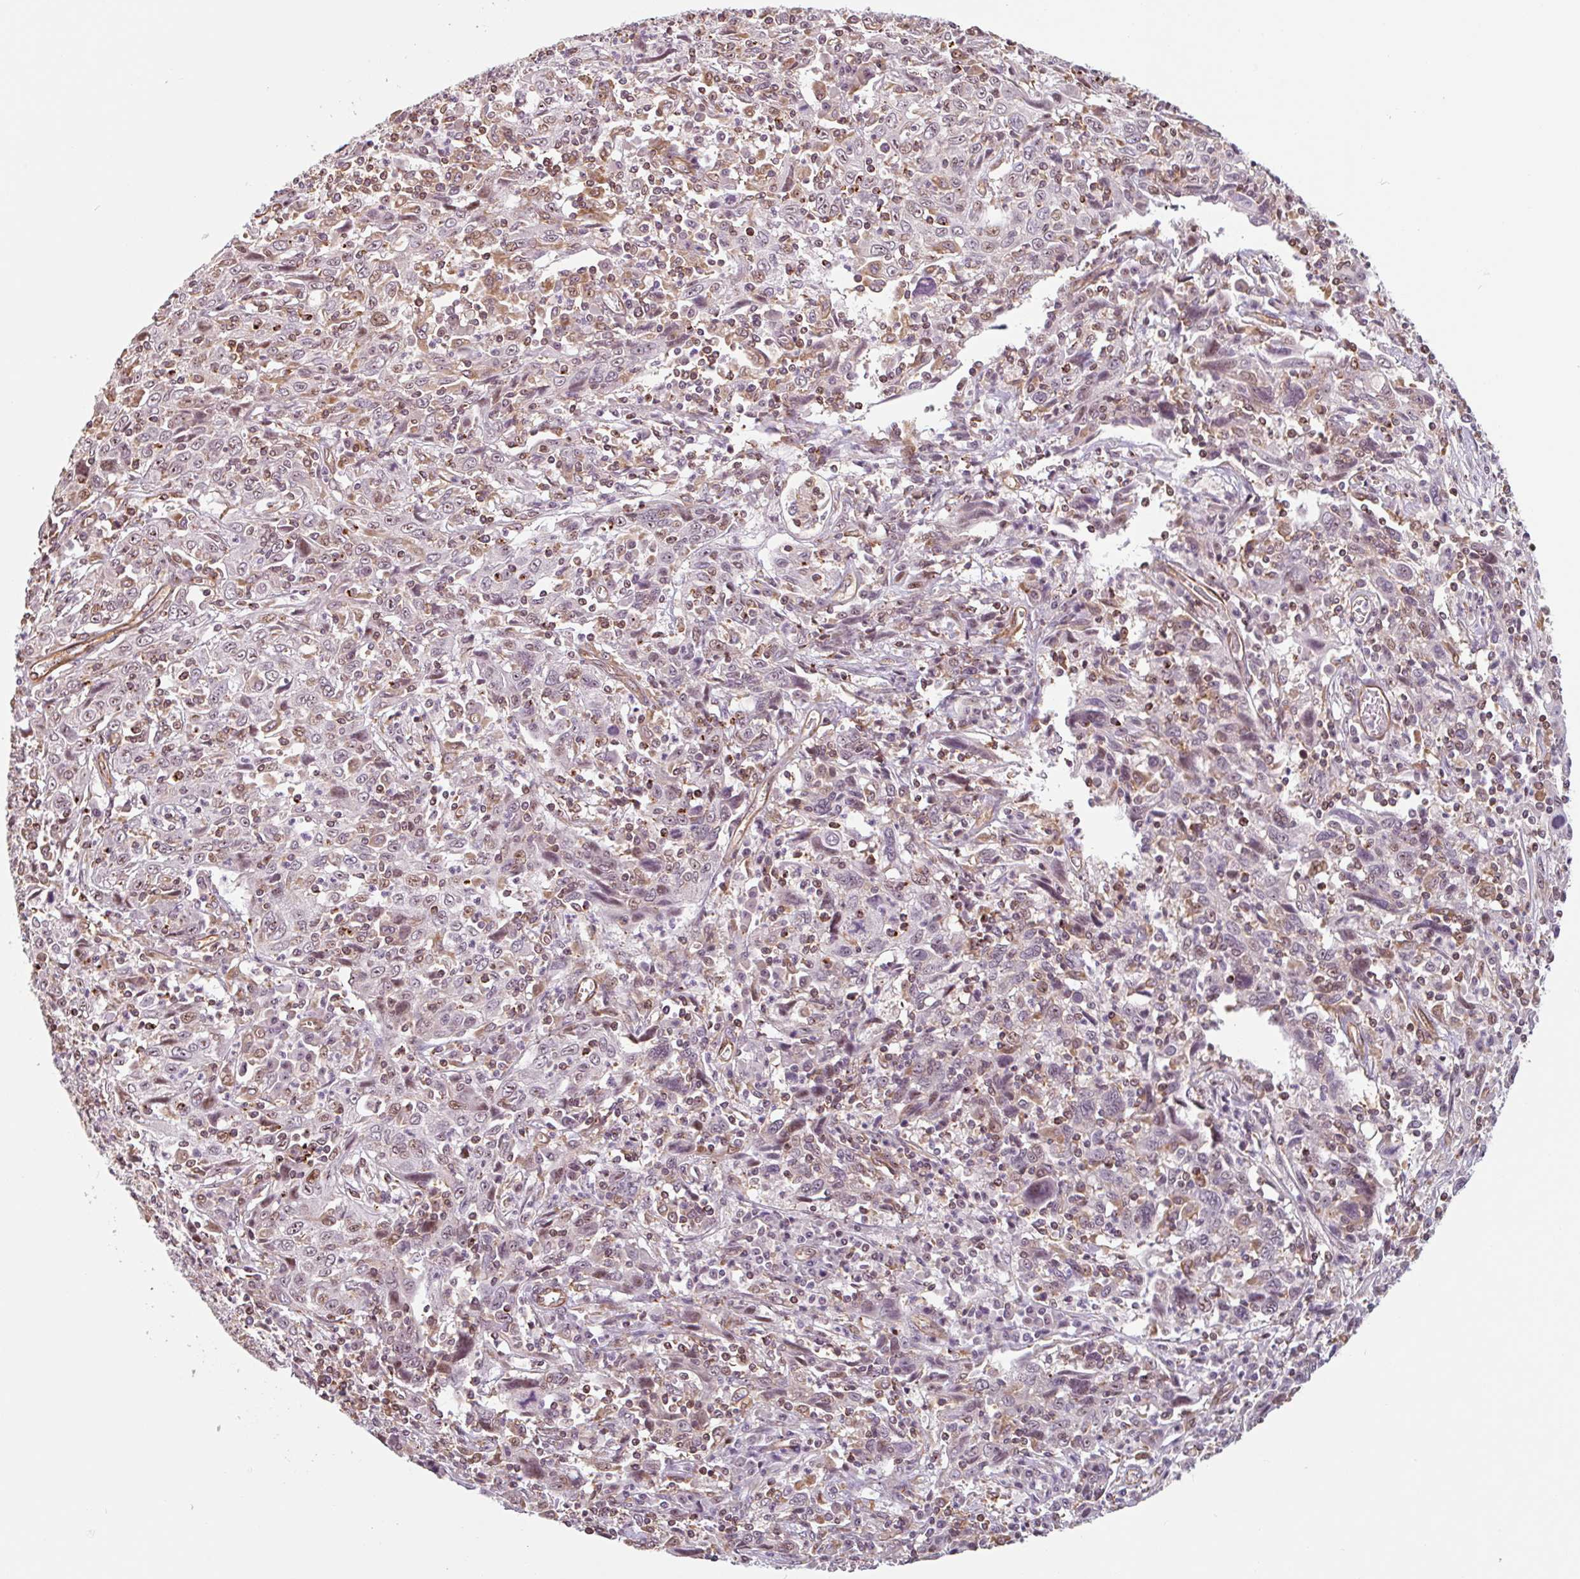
{"staining": {"intensity": "moderate", "quantity": "25%-75%", "location": "nuclear"}, "tissue": "cervical cancer", "cell_type": "Tumor cells", "image_type": "cancer", "snomed": [{"axis": "morphology", "description": "Squamous cell carcinoma, NOS"}, {"axis": "topography", "description": "Cervix"}], "caption": "Immunohistochemistry (IHC) of human cervical cancer (squamous cell carcinoma) reveals medium levels of moderate nuclear positivity in approximately 25%-75% of tumor cells. Nuclei are stained in blue.", "gene": "ZNF689", "patient": {"sex": "female", "age": 46}}